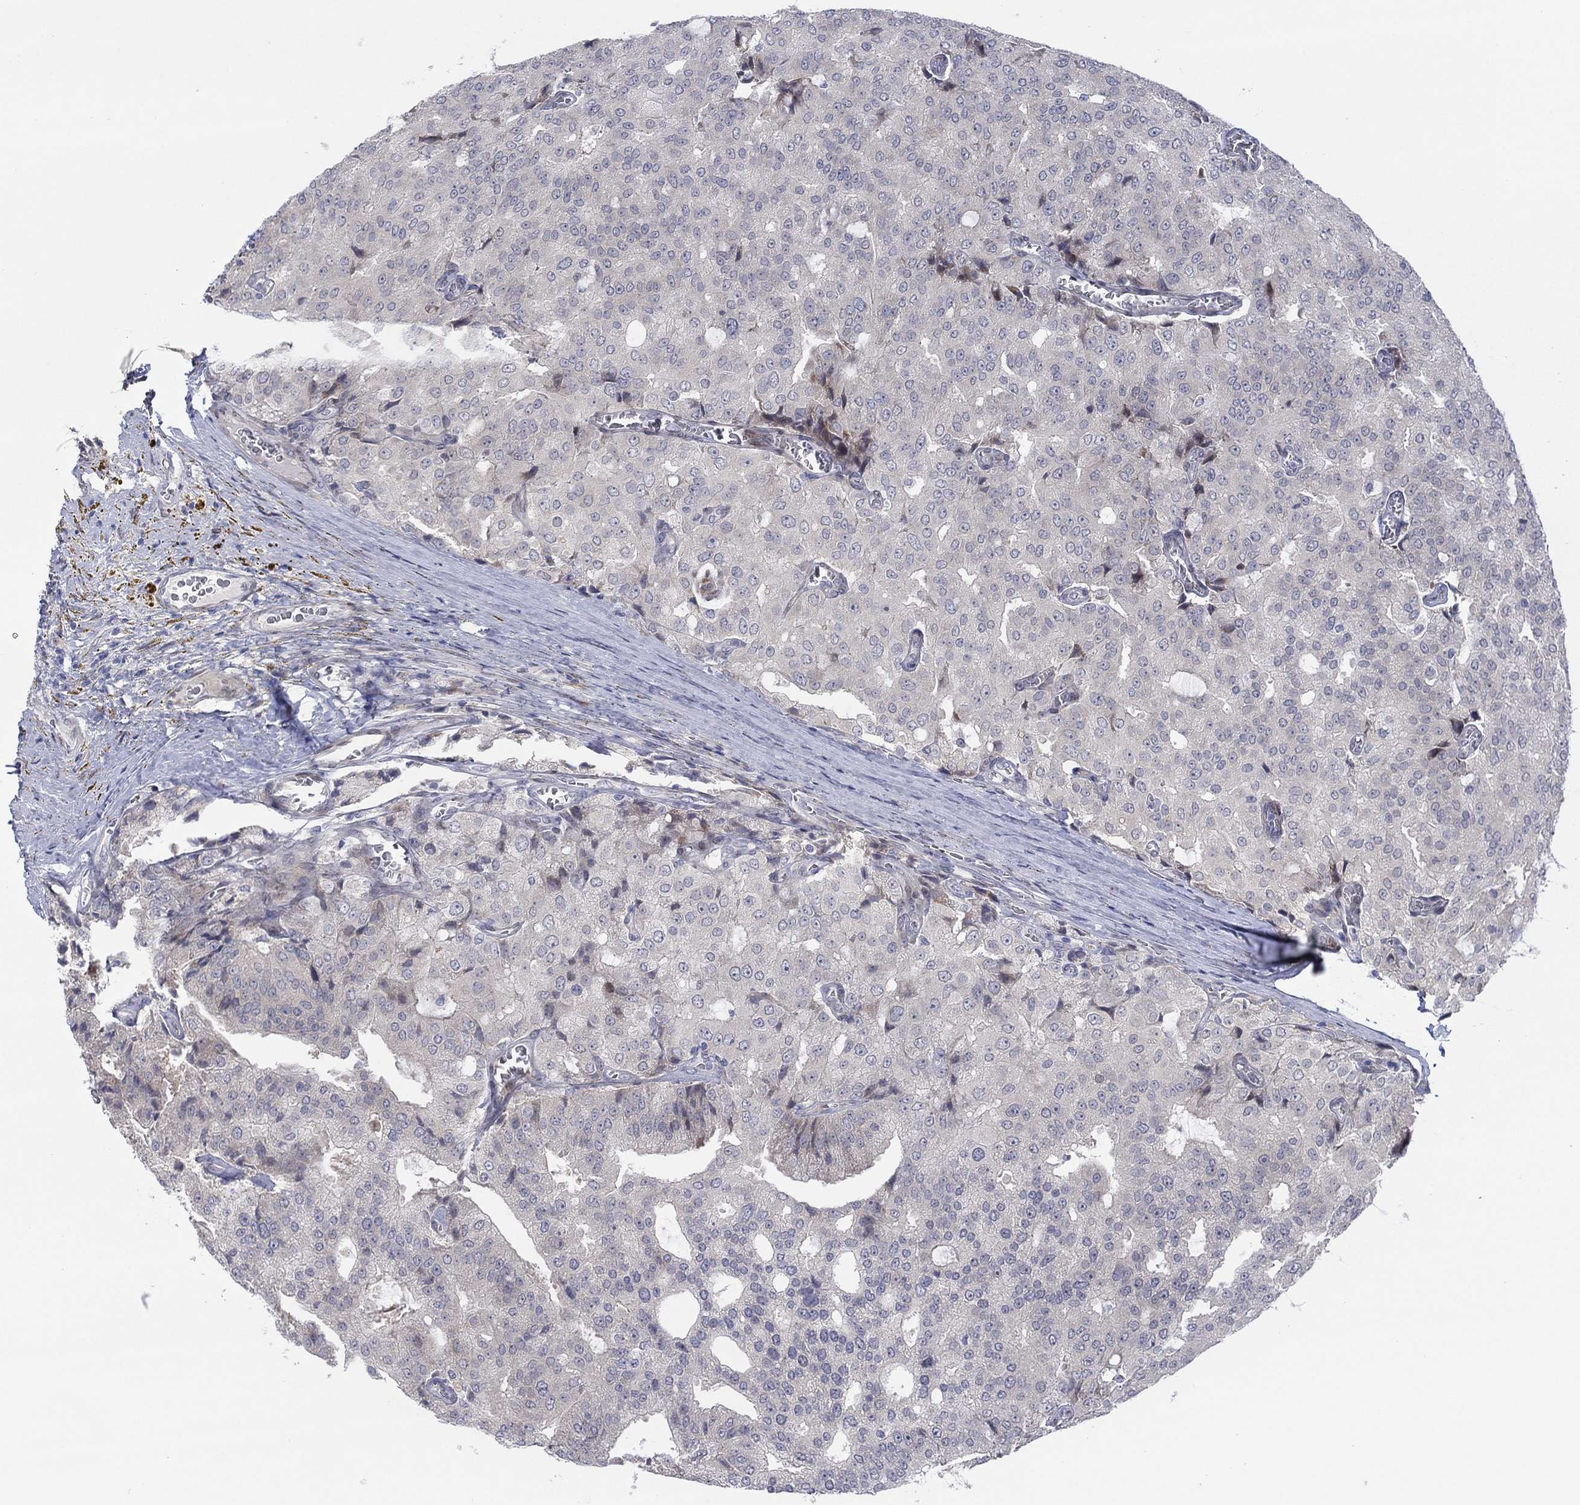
{"staining": {"intensity": "negative", "quantity": "none", "location": "none"}, "tissue": "prostate cancer", "cell_type": "Tumor cells", "image_type": "cancer", "snomed": [{"axis": "morphology", "description": "Adenocarcinoma, NOS"}, {"axis": "topography", "description": "Prostate and seminal vesicle, NOS"}, {"axis": "topography", "description": "Prostate"}], "caption": "This is a micrograph of IHC staining of prostate cancer, which shows no staining in tumor cells.", "gene": "TTC21B", "patient": {"sex": "male", "age": 67}}